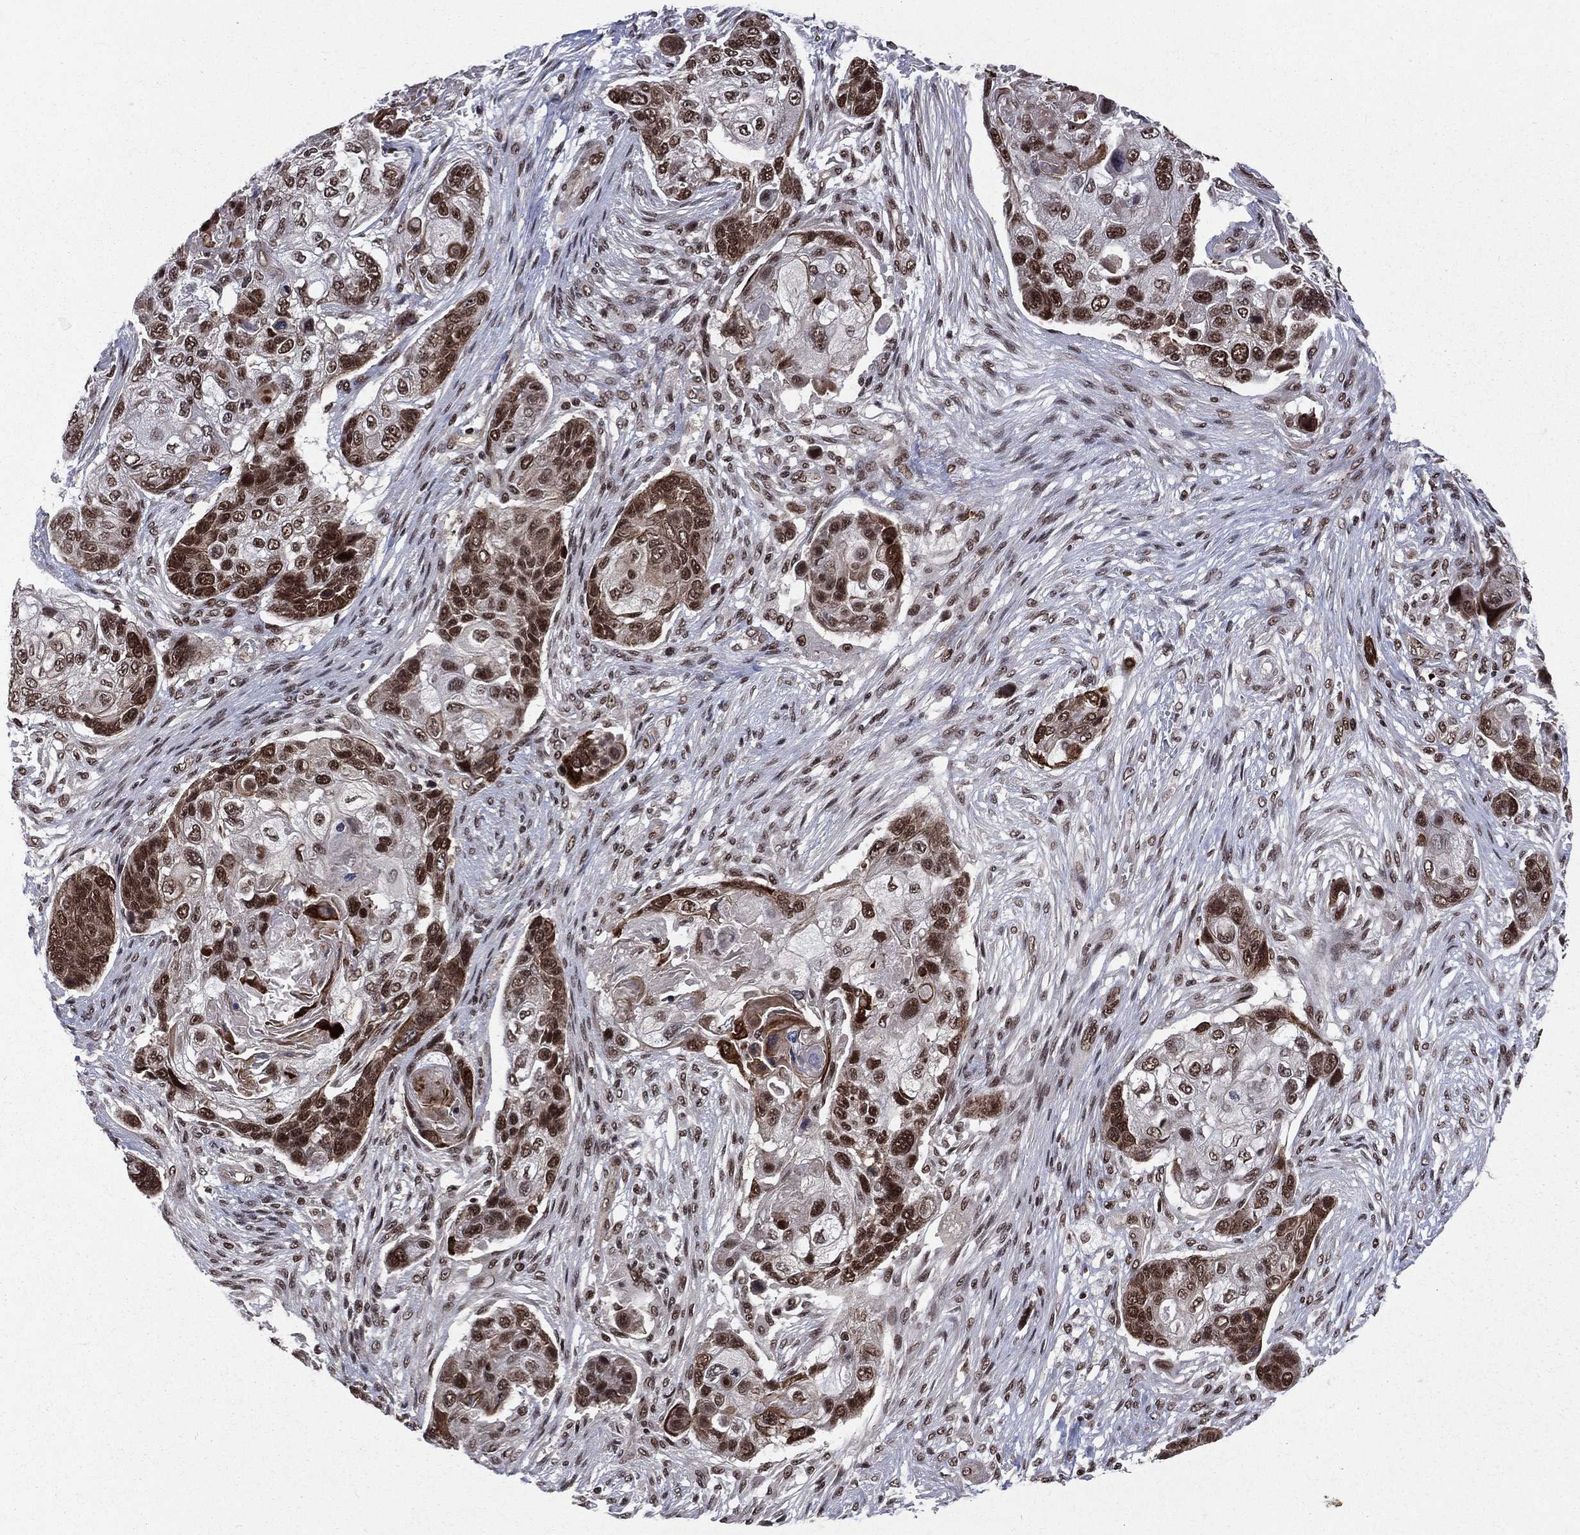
{"staining": {"intensity": "strong", "quantity": "25%-75%", "location": "nuclear"}, "tissue": "lung cancer", "cell_type": "Tumor cells", "image_type": "cancer", "snomed": [{"axis": "morphology", "description": "Squamous cell carcinoma, NOS"}, {"axis": "topography", "description": "Lung"}], "caption": "Protein expression analysis of human lung squamous cell carcinoma reveals strong nuclear expression in about 25%-75% of tumor cells.", "gene": "SMC3", "patient": {"sex": "male", "age": 69}}